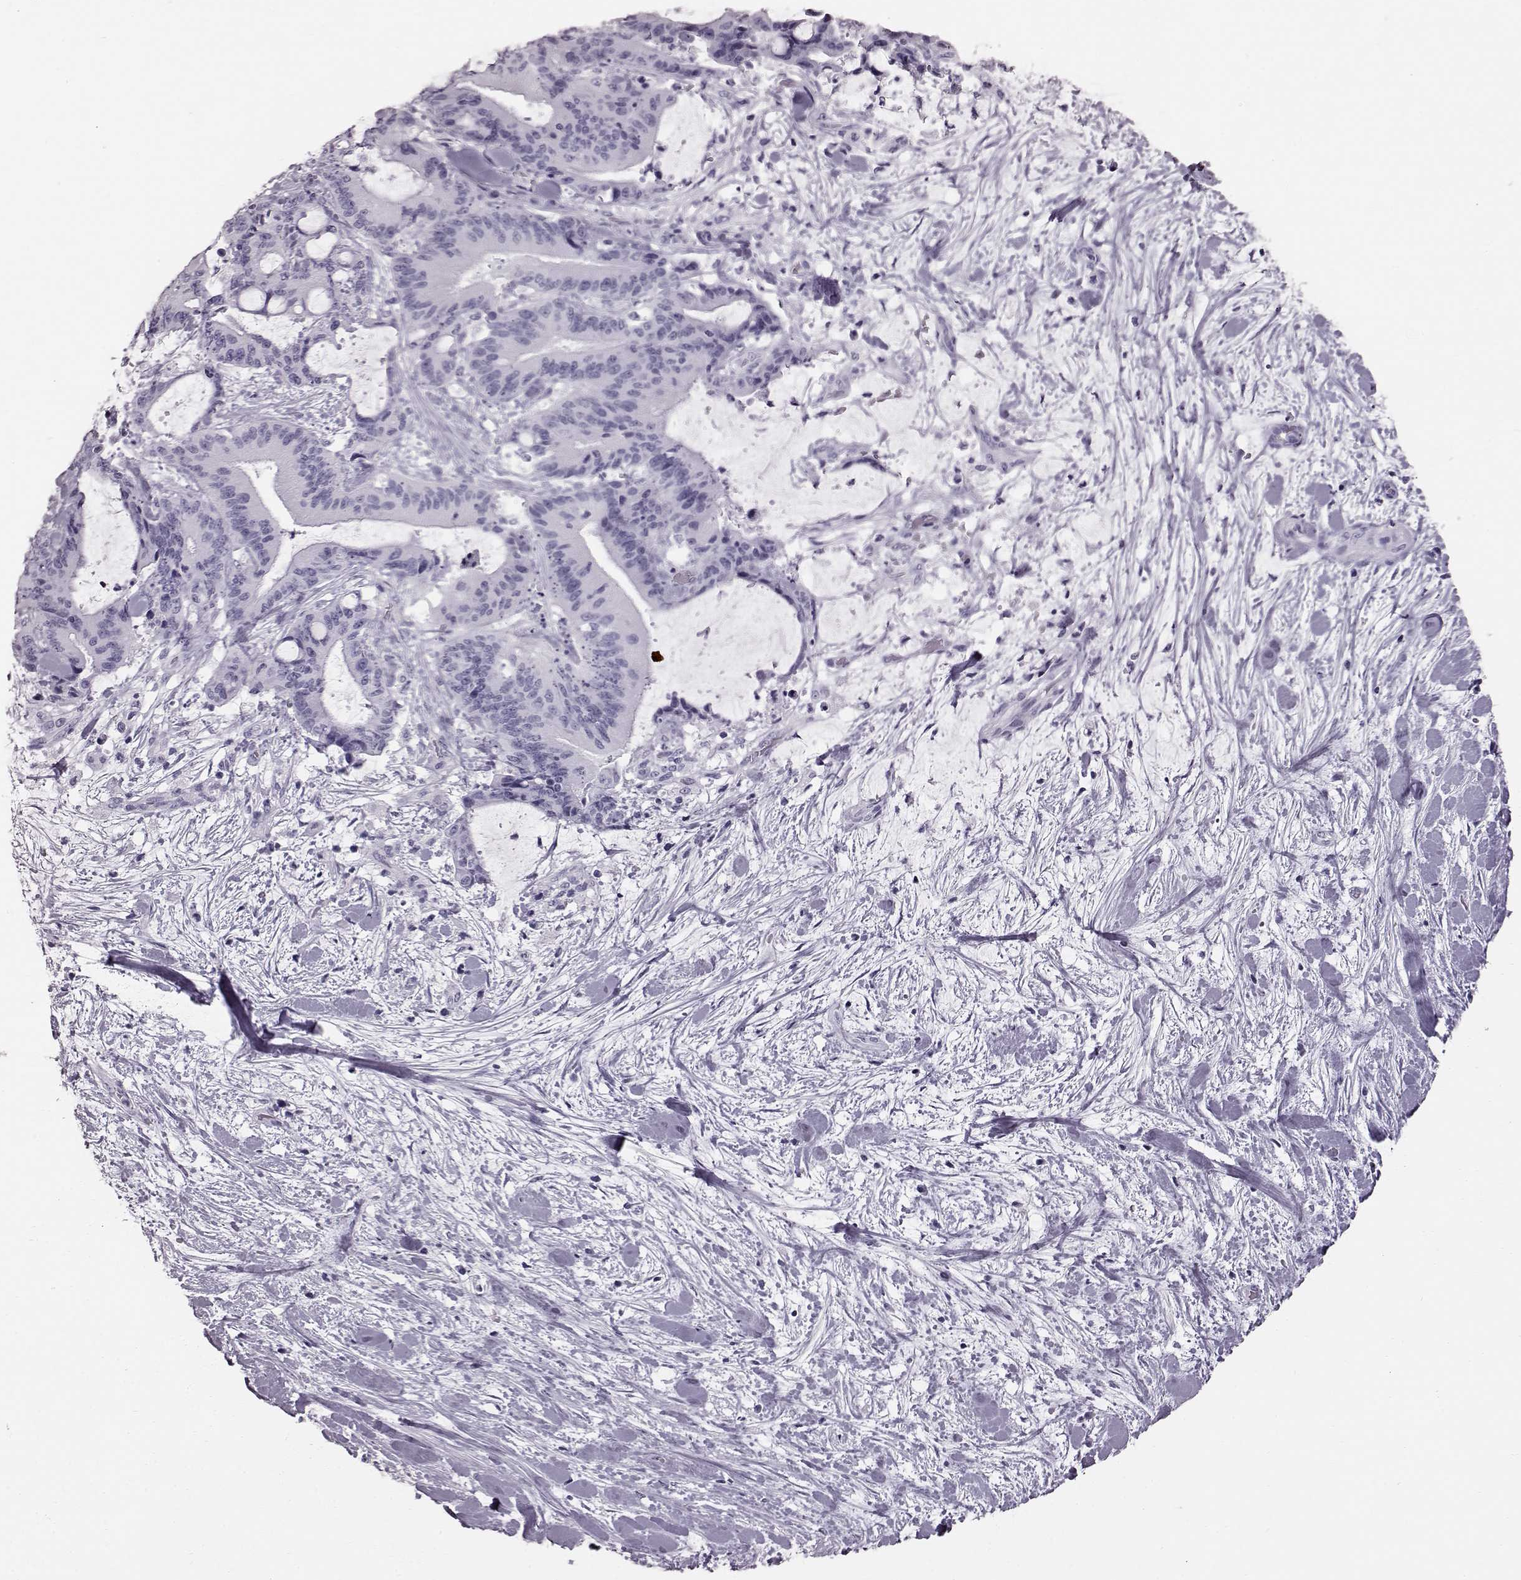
{"staining": {"intensity": "negative", "quantity": "none", "location": "none"}, "tissue": "liver cancer", "cell_type": "Tumor cells", "image_type": "cancer", "snomed": [{"axis": "morphology", "description": "Cholangiocarcinoma"}, {"axis": "topography", "description": "Liver"}], "caption": "This is a histopathology image of IHC staining of liver cancer (cholangiocarcinoma), which shows no staining in tumor cells.", "gene": "TCHHL1", "patient": {"sex": "female", "age": 73}}